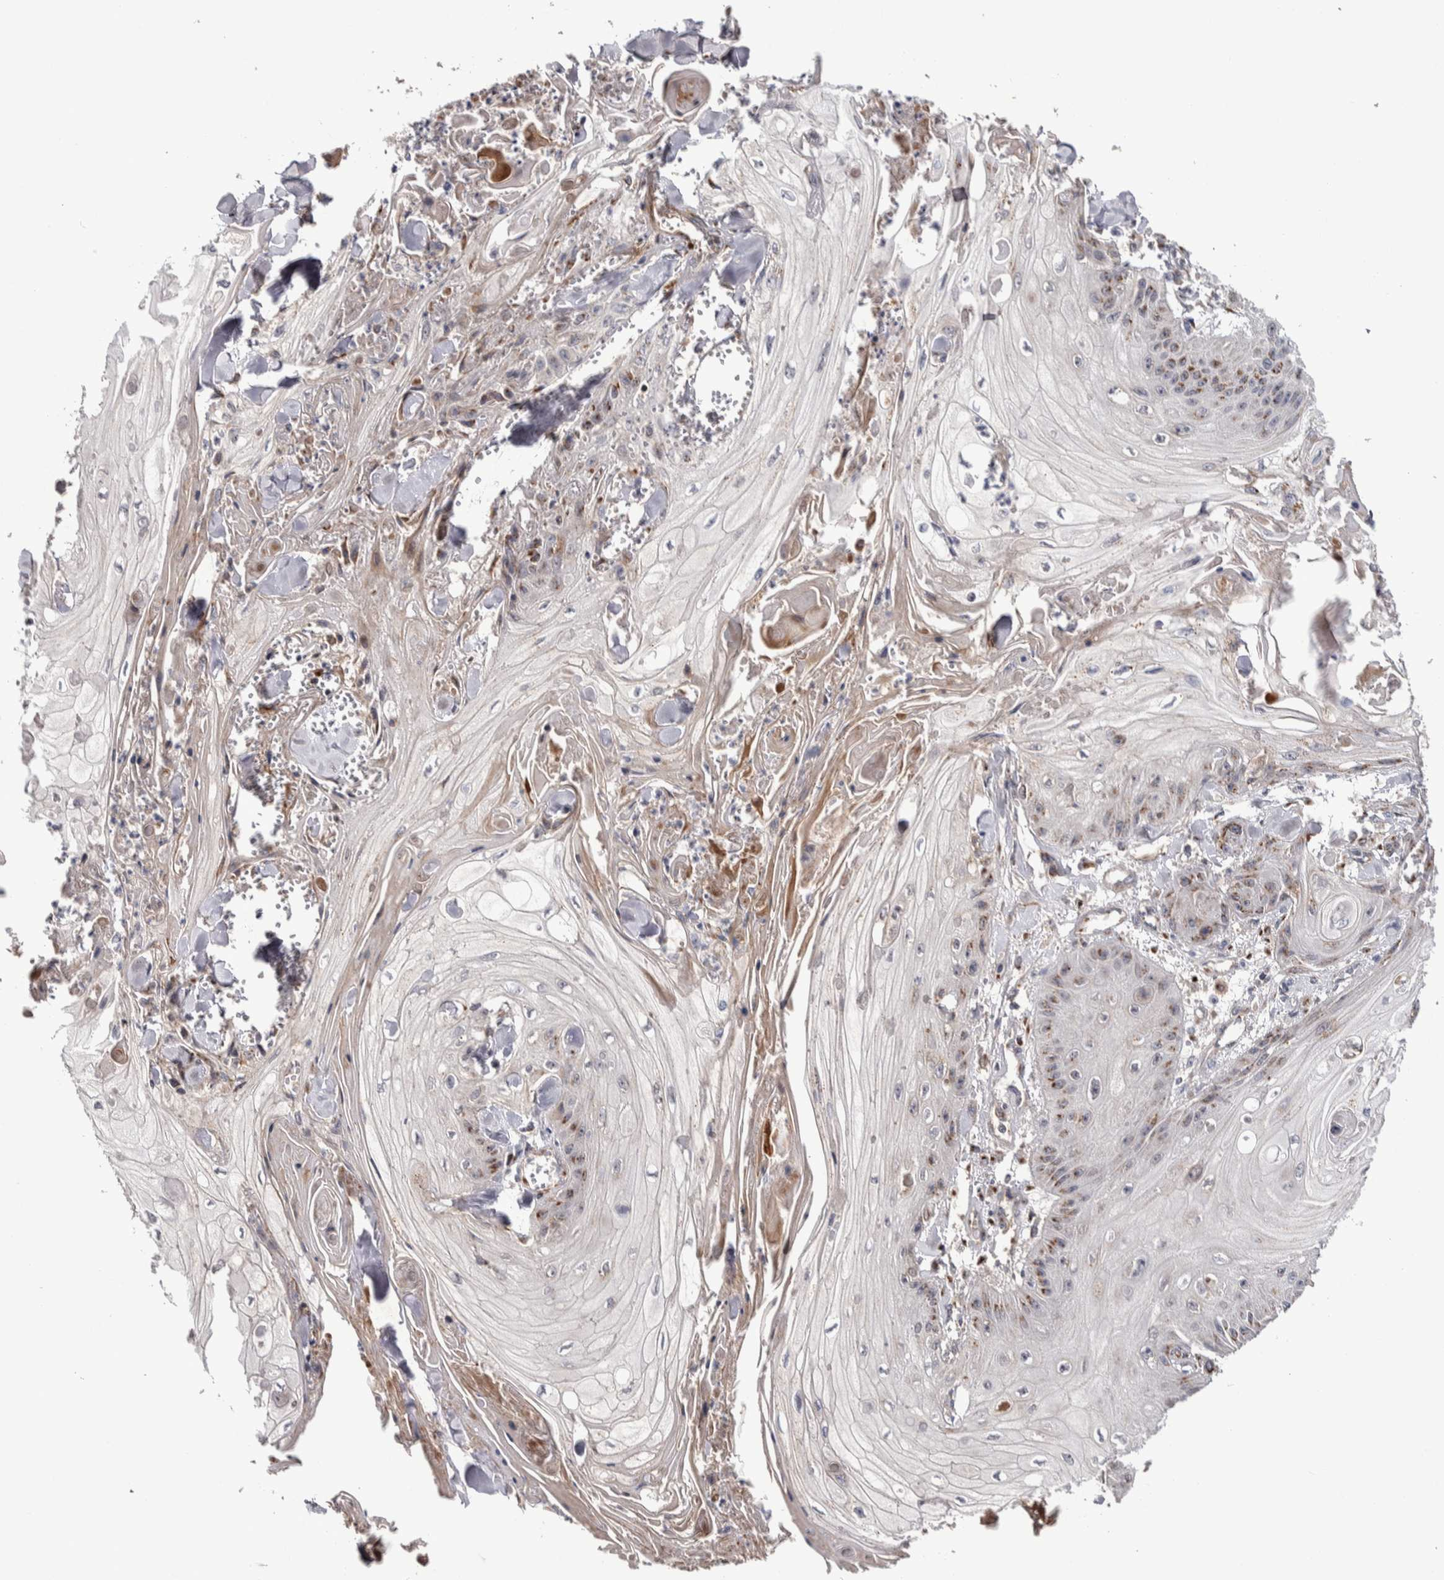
{"staining": {"intensity": "moderate", "quantity": "25%-75%", "location": "cytoplasmic/membranous"}, "tissue": "skin cancer", "cell_type": "Tumor cells", "image_type": "cancer", "snomed": [{"axis": "morphology", "description": "Squamous cell carcinoma, NOS"}, {"axis": "topography", "description": "Skin"}], "caption": "Immunohistochemical staining of human skin cancer (squamous cell carcinoma) reveals medium levels of moderate cytoplasmic/membranous protein positivity in about 25%-75% of tumor cells.", "gene": "CANT1", "patient": {"sex": "male", "age": 74}}